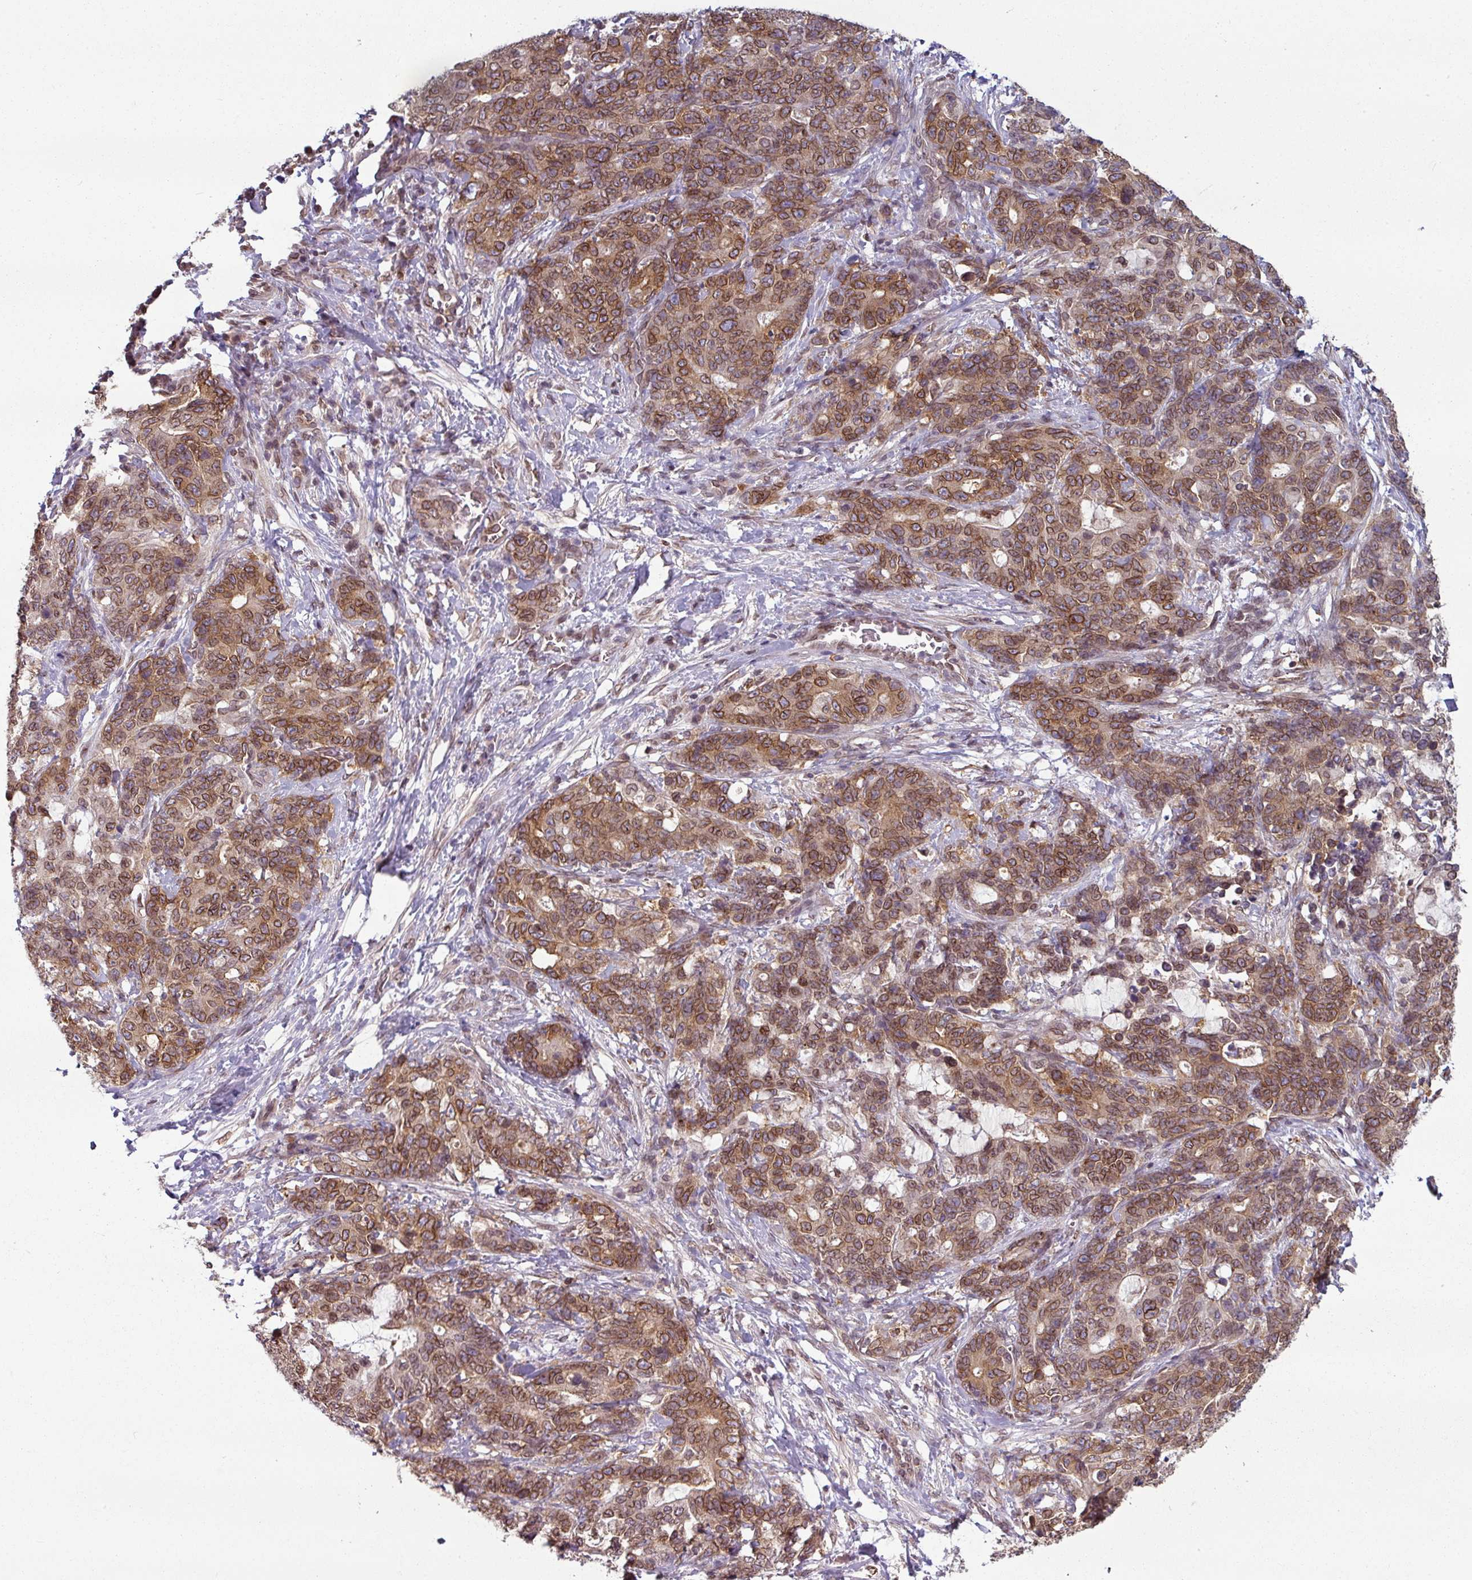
{"staining": {"intensity": "moderate", "quantity": ">75%", "location": "cytoplasmic/membranous,nuclear"}, "tissue": "stomach cancer", "cell_type": "Tumor cells", "image_type": "cancer", "snomed": [{"axis": "morphology", "description": "Normal tissue, NOS"}, {"axis": "morphology", "description": "Adenocarcinoma, NOS"}, {"axis": "topography", "description": "Stomach"}], "caption": "A high-resolution photomicrograph shows immunohistochemistry staining of adenocarcinoma (stomach), which demonstrates moderate cytoplasmic/membranous and nuclear positivity in approximately >75% of tumor cells.", "gene": "RANGAP1", "patient": {"sex": "female", "age": 64}}